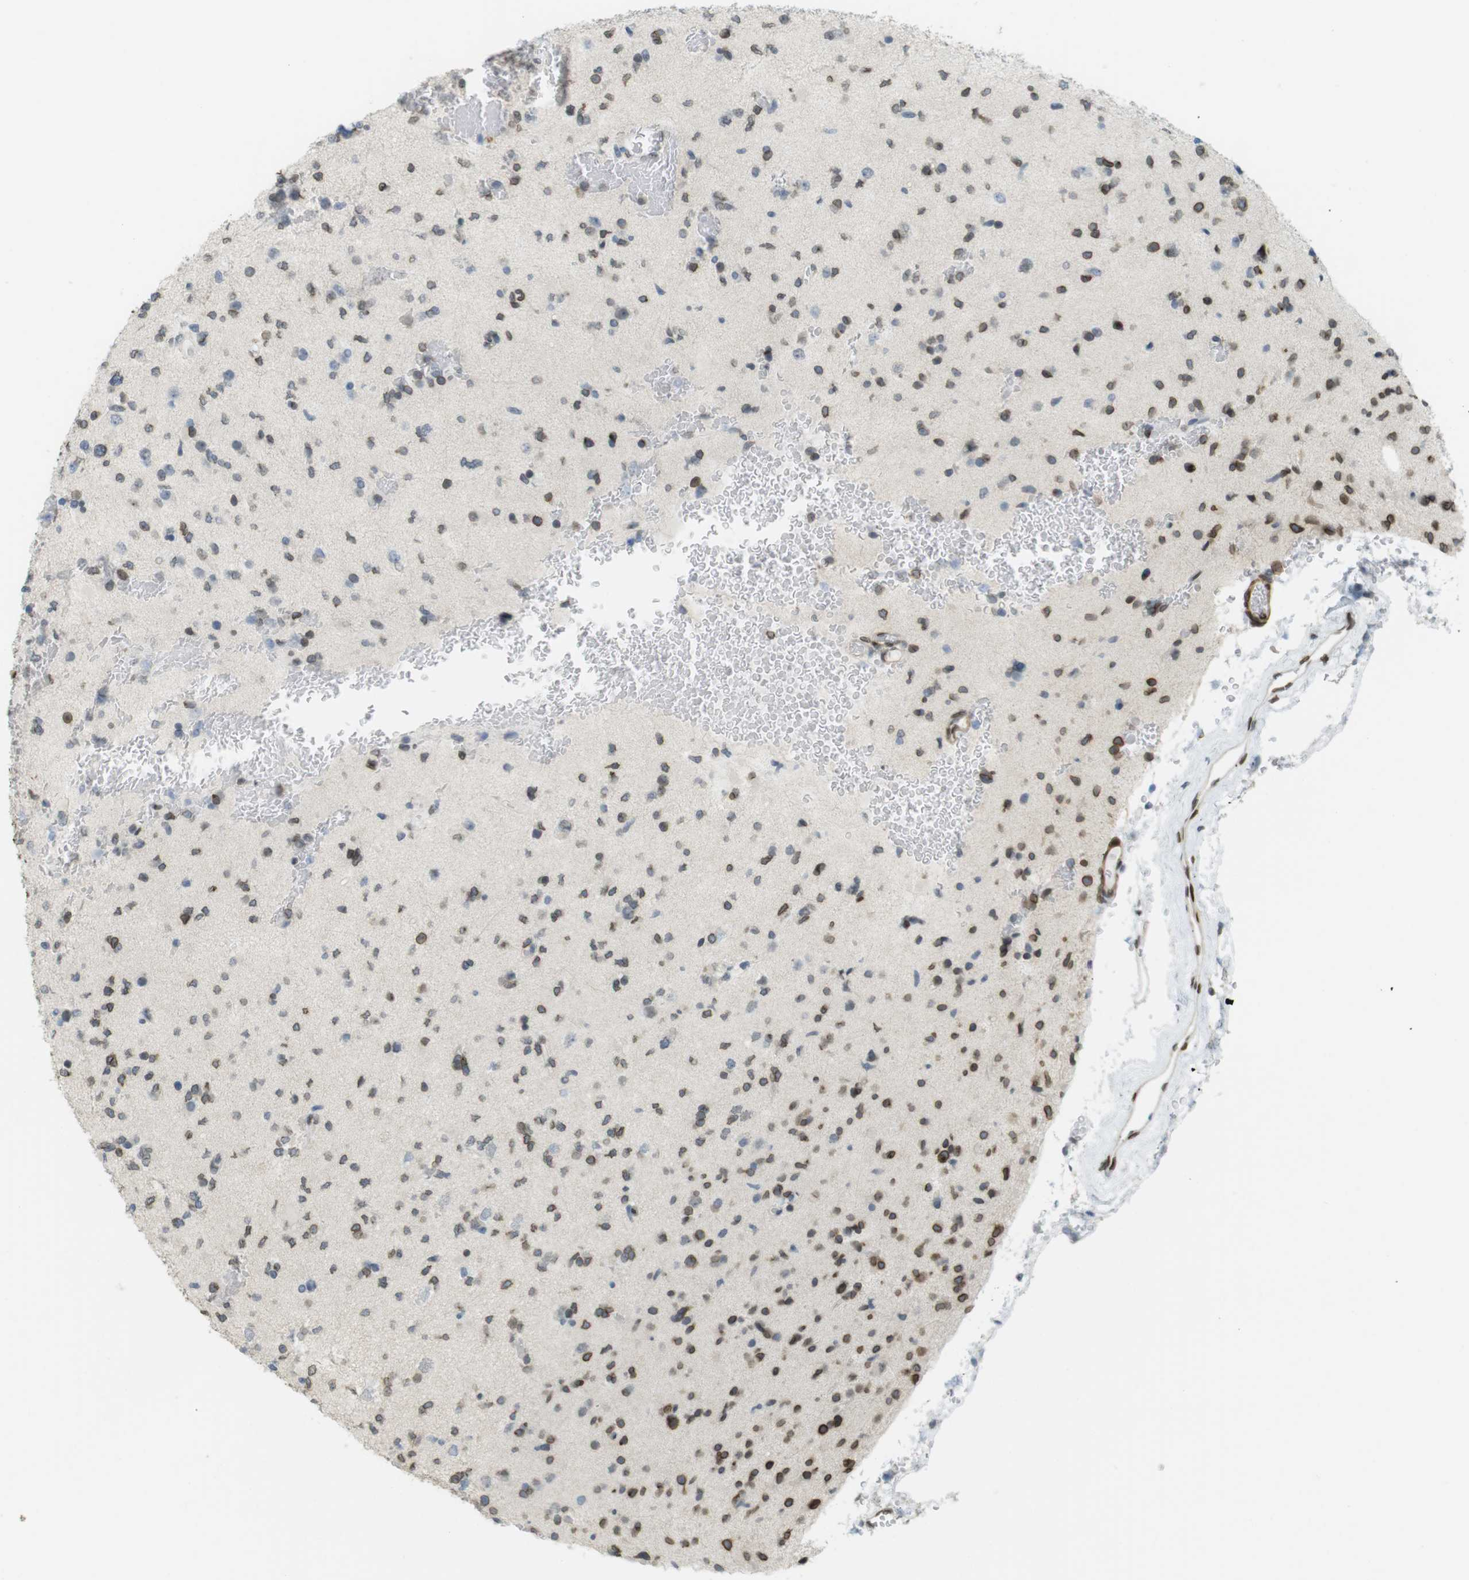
{"staining": {"intensity": "strong", "quantity": "<25%", "location": "cytoplasmic/membranous,nuclear"}, "tissue": "glioma", "cell_type": "Tumor cells", "image_type": "cancer", "snomed": [{"axis": "morphology", "description": "Glioma, malignant, Low grade"}, {"axis": "topography", "description": "Brain"}], "caption": "Human malignant glioma (low-grade) stained with a brown dye displays strong cytoplasmic/membranous and nuclear positive staining in approximately <25% of tumor cells.", "gene": "ARL6IP6", "patient": {"sex": "female", "age": 22}}